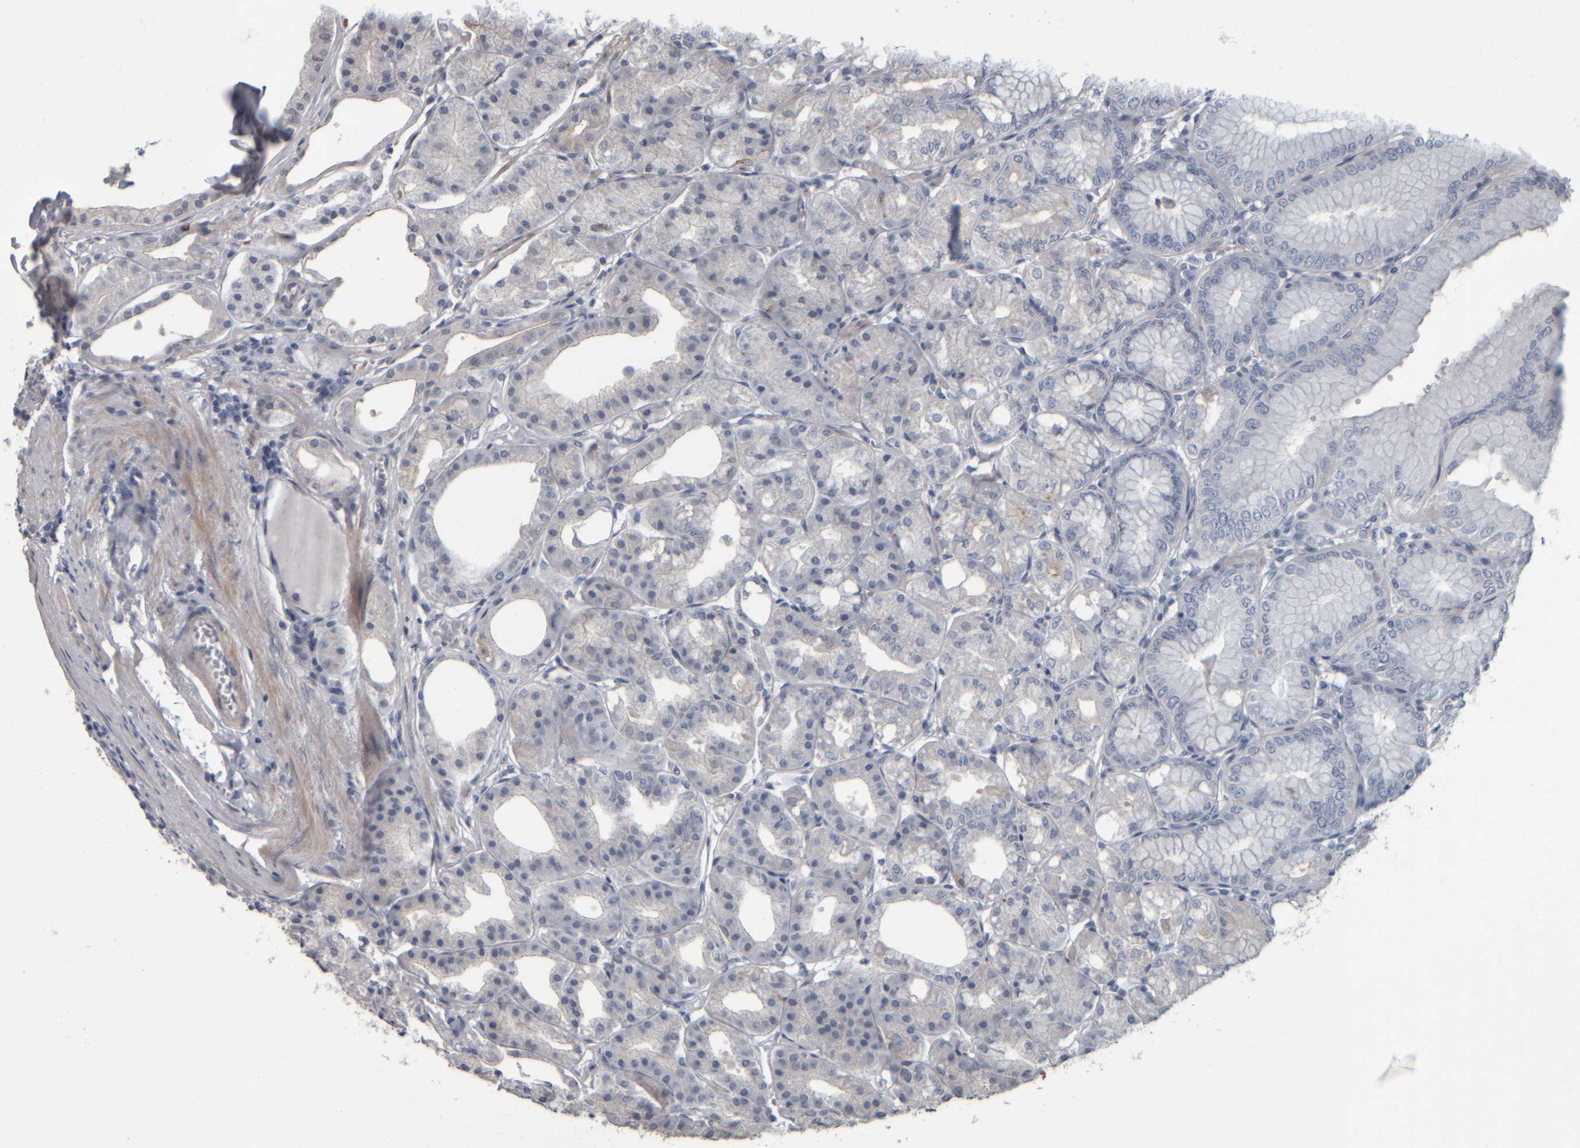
{"staining": {"intensity": "negative", "quantity": "none", "location": "none"}, "tissue": "stomach", "cell_type": "Glandular cells", "image_type": "normal", "snomed": [{"axis": "morphology", "description": "Normal tissue, NOS"}, {"axis": "topography", "description": "Stomach, lower"}], "caption": "Immunohistochemical staining of unremarkable stomach exhibits no significant staining in glandular cells. (Brightfield microscopy of DAB immunohistochemistry at high magnification).", "gene": "CAVIN4", "patient": {"sex": "male", "age": 71}}